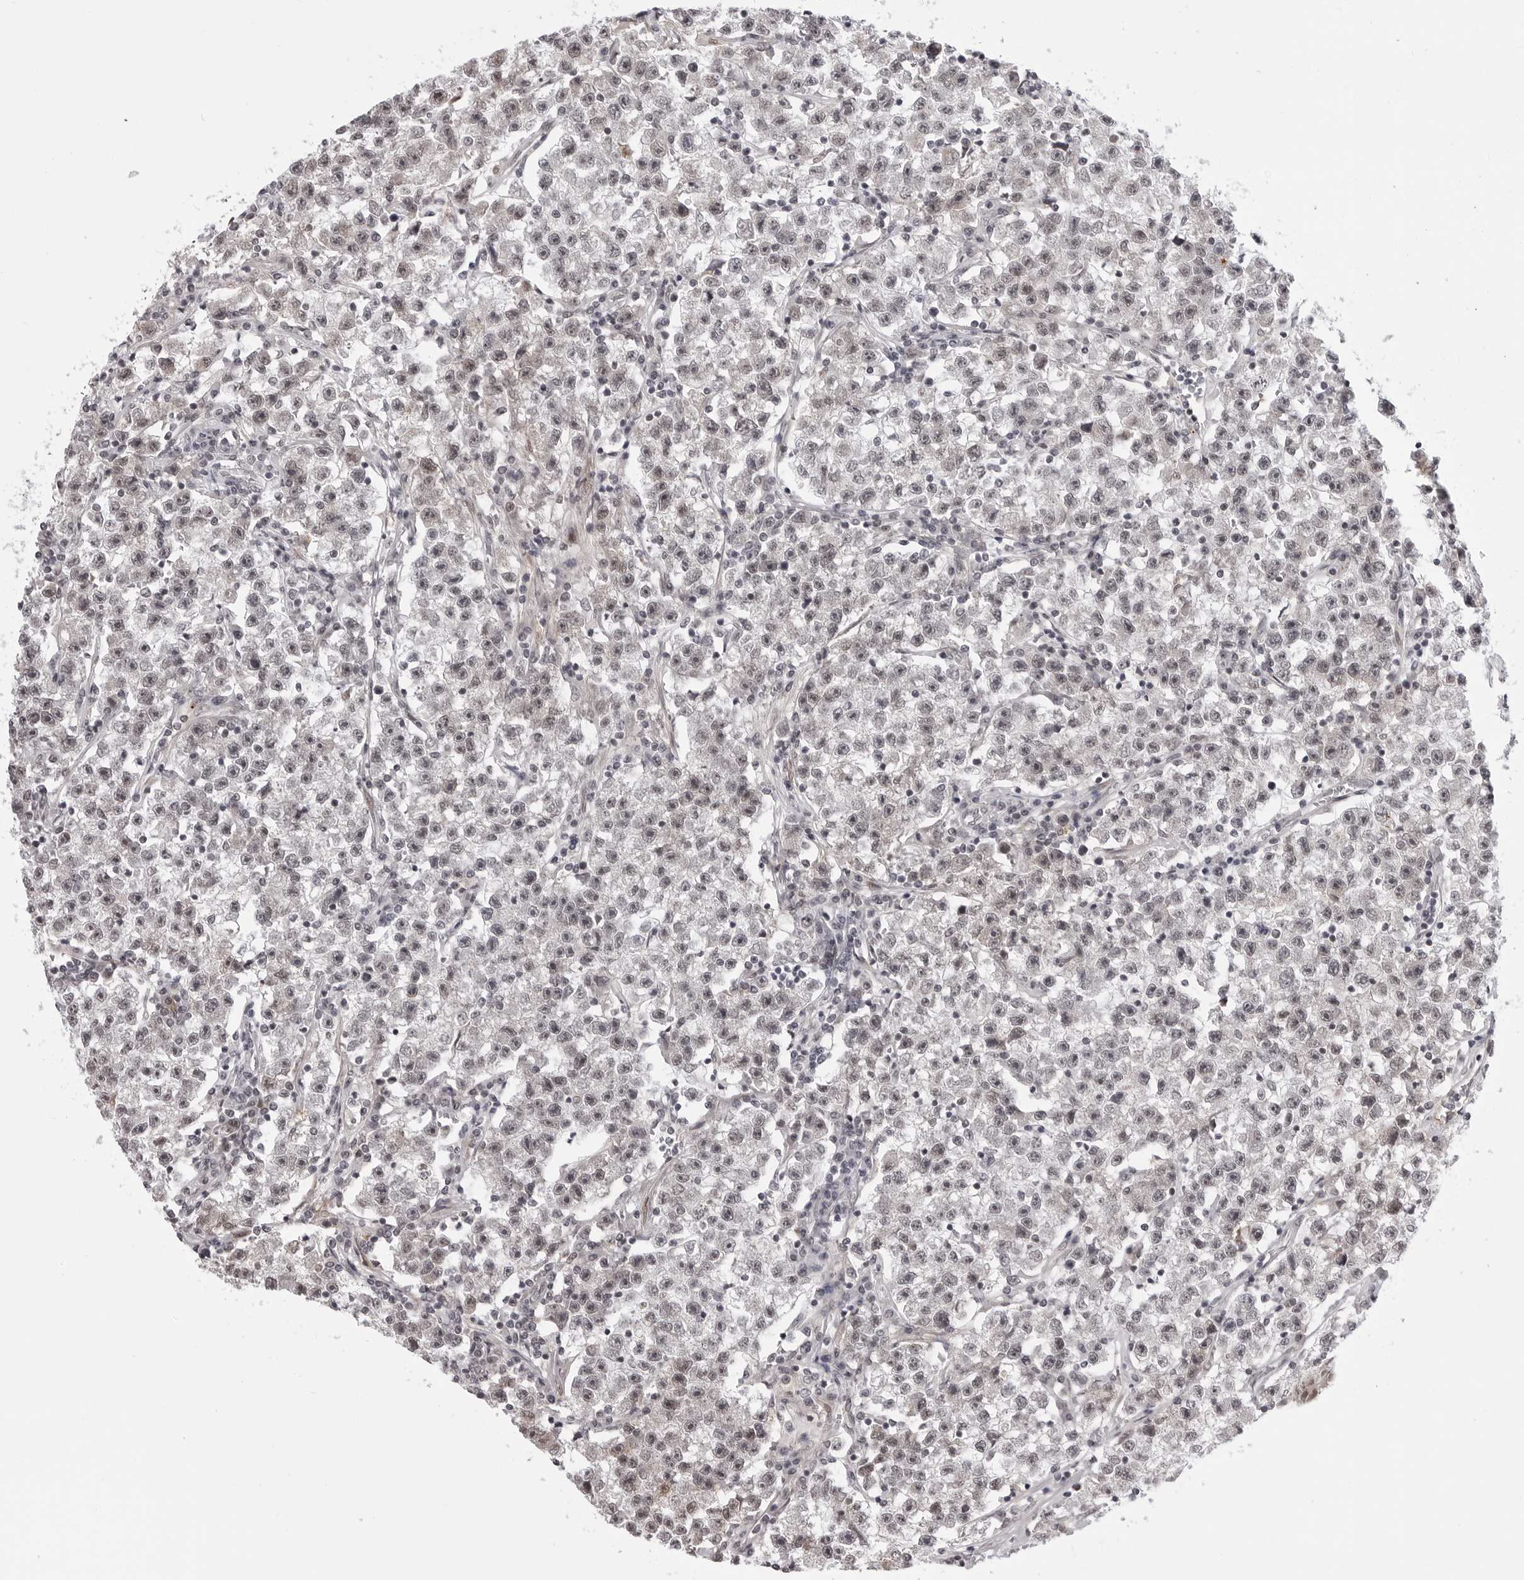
{"staining": {"intensity": "moderate", "quantity": "<25%", "location": "nuclear"}, "tissue": "testis cancer", "cell_type": "Tumor cells", "image_type": "cancer", "snomed": [{"axis": "morphology", "description": "Seminoma, NOS"}, {"axis": "topography", "description": "Testis"}], "caption": "Testis cancer tissue exhibits moderate nuclear expression in about <25% of tumor cells Ihc stains the protein of interest in brown and the nuclei are stained blue.", "gene": "PHF3", "patient": {"sex": "male", "age": 22}}